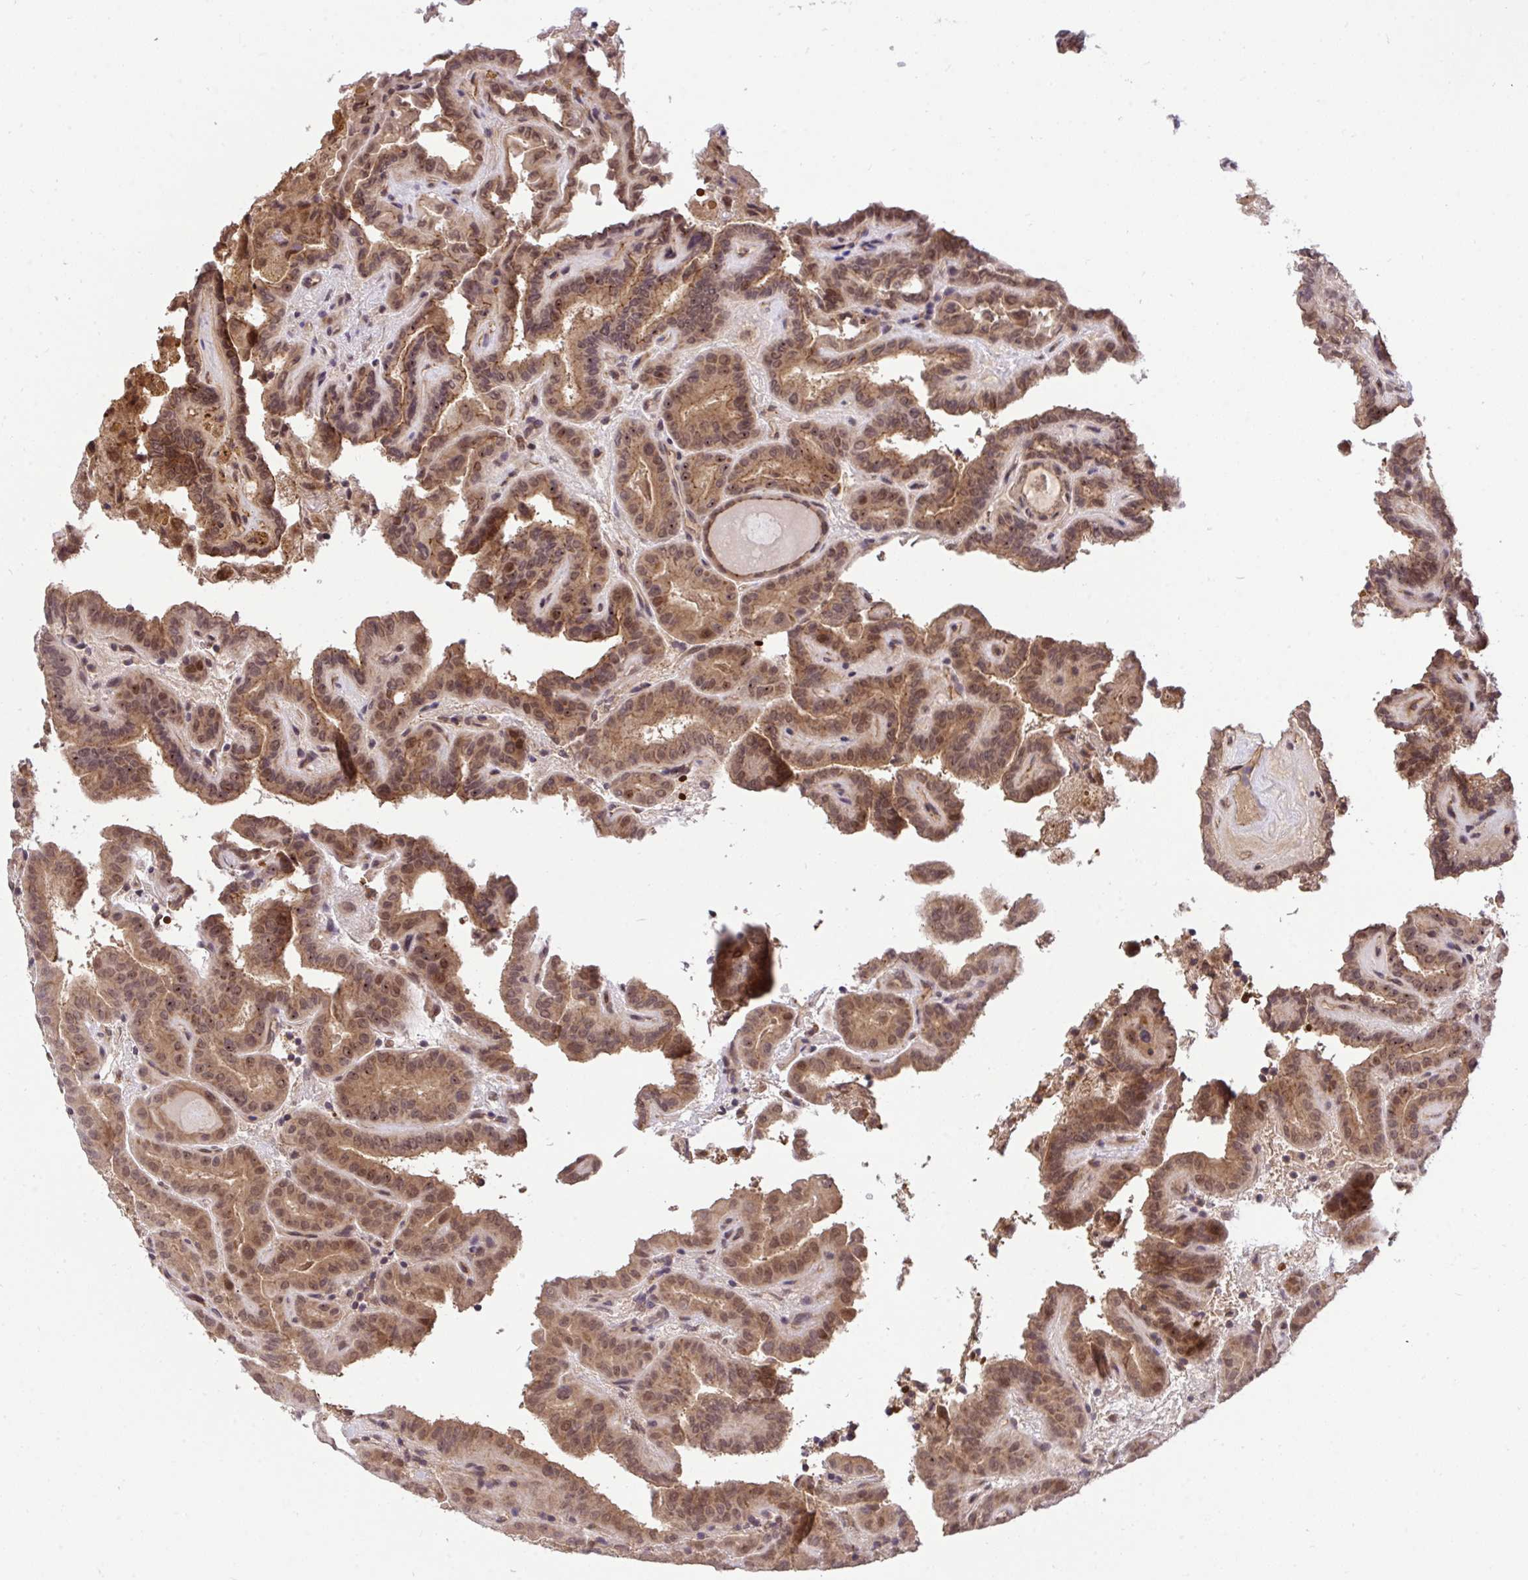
{"staining": {"intensity": "moderate", "quantity": ">75%", "location": "cytoplasmic/membranous,nuclear"}, "tissue": "thyroid cancer", "cell_type": "Tumor cells", "image_type": "cancer", "snomed": [{"axis": "morphology", "description": "Papillary adenocarcinoma, NOS"}, {"axis": "topography", "description": "Thyroid gland"}], "caption": "An image showing moderate cytoplasmic/membranous and nuclear expression in about >75% of tumor cells in thyroid cancer, as visualized by brown immunohistochemical staining.", "gene": "PPP1CA", "patient": {"sex": "female", "age": 46}}